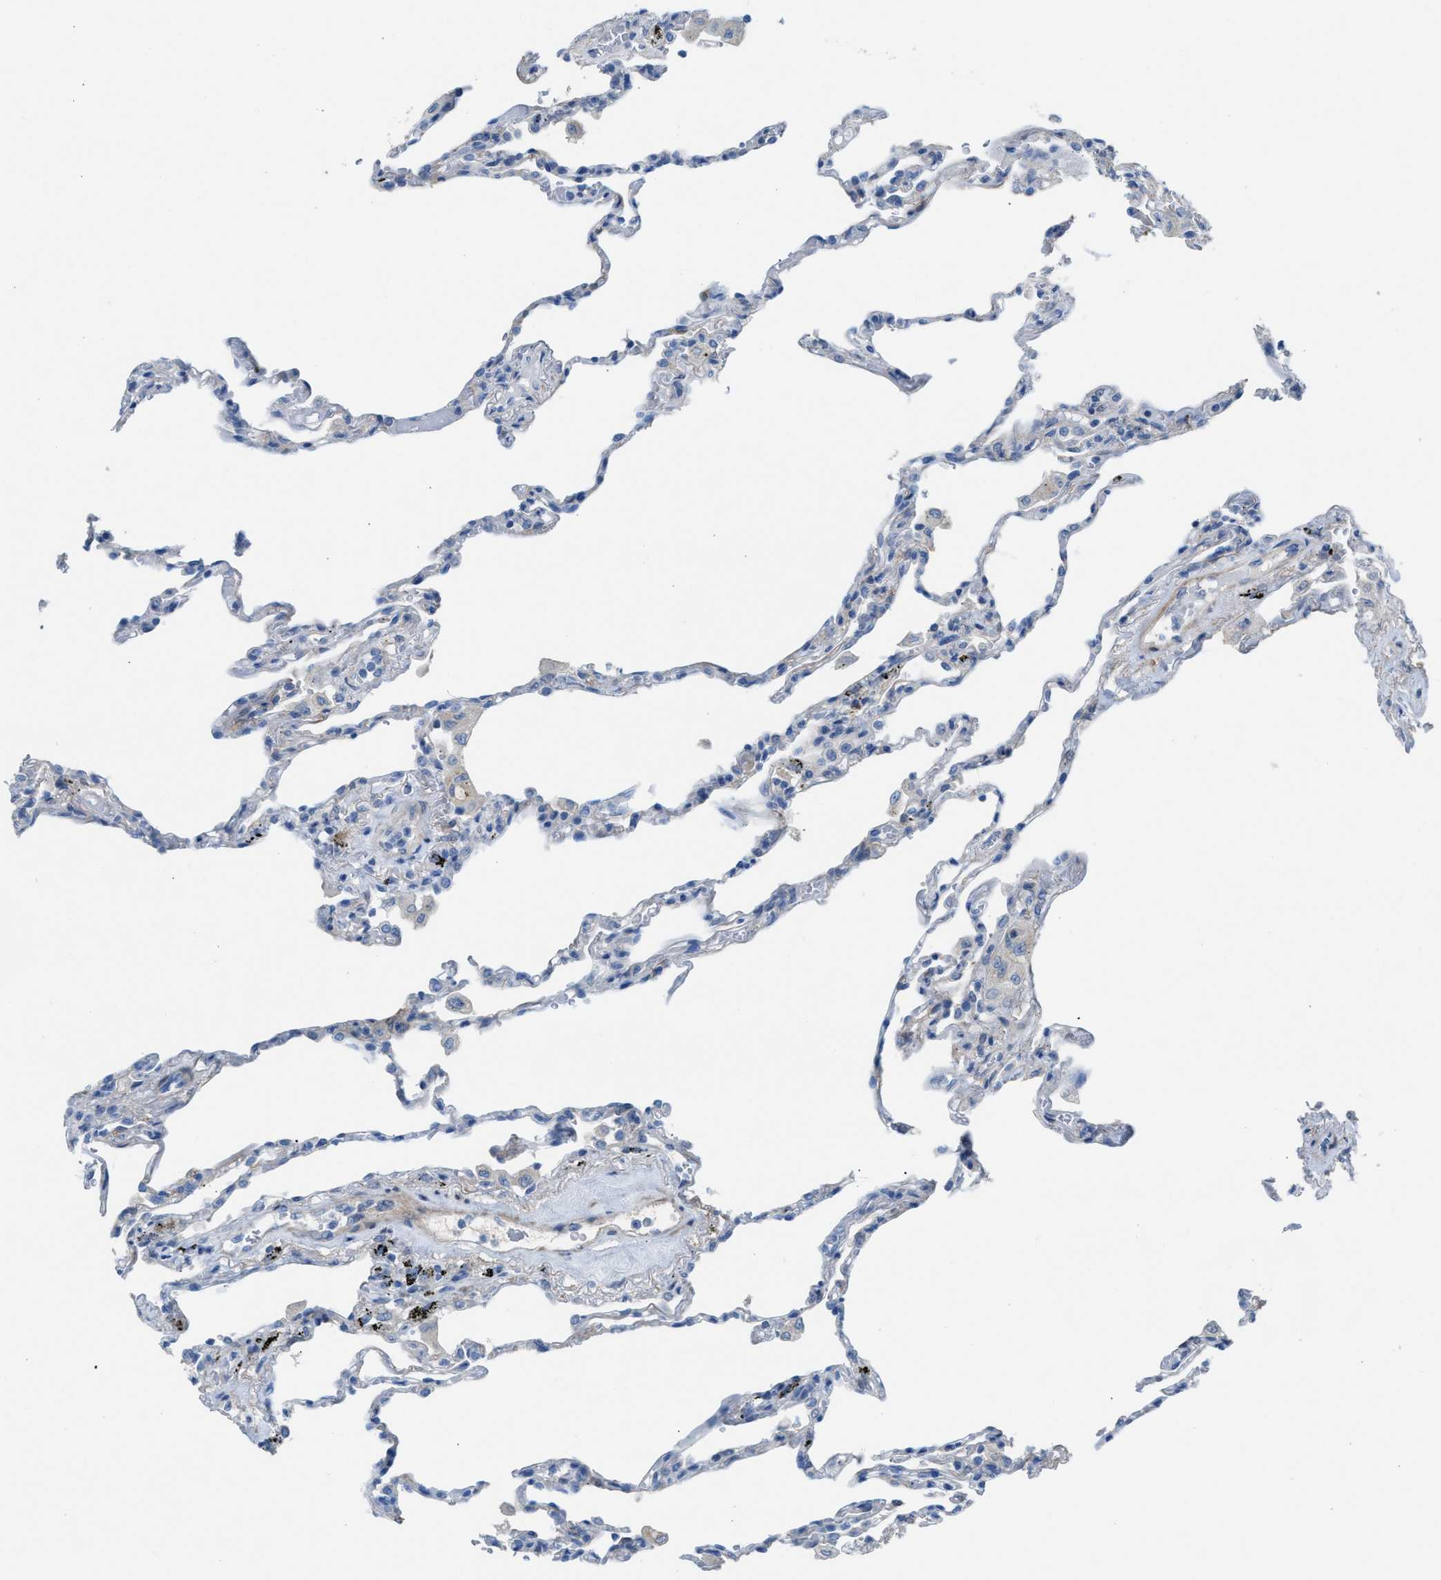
{"staining": {"intensity": "negative", "quantity": "none", "location": "none"}, "tissue": "lung", "cell_type": "Alveolar cells", "image_type": "normal", "snomed": [{"axis": "morphology", "description": "Normal tissue, NOS"}, {"axis": "topography", "description": "Lung"}], "caption": "DAB immunohistochemical staining of unremarkable human lung shows no significant positivity in alveolar cells. Nuclei are stained in blue.", "gene": "ASPA", "patient": {"sex": "male", "age": 59}}